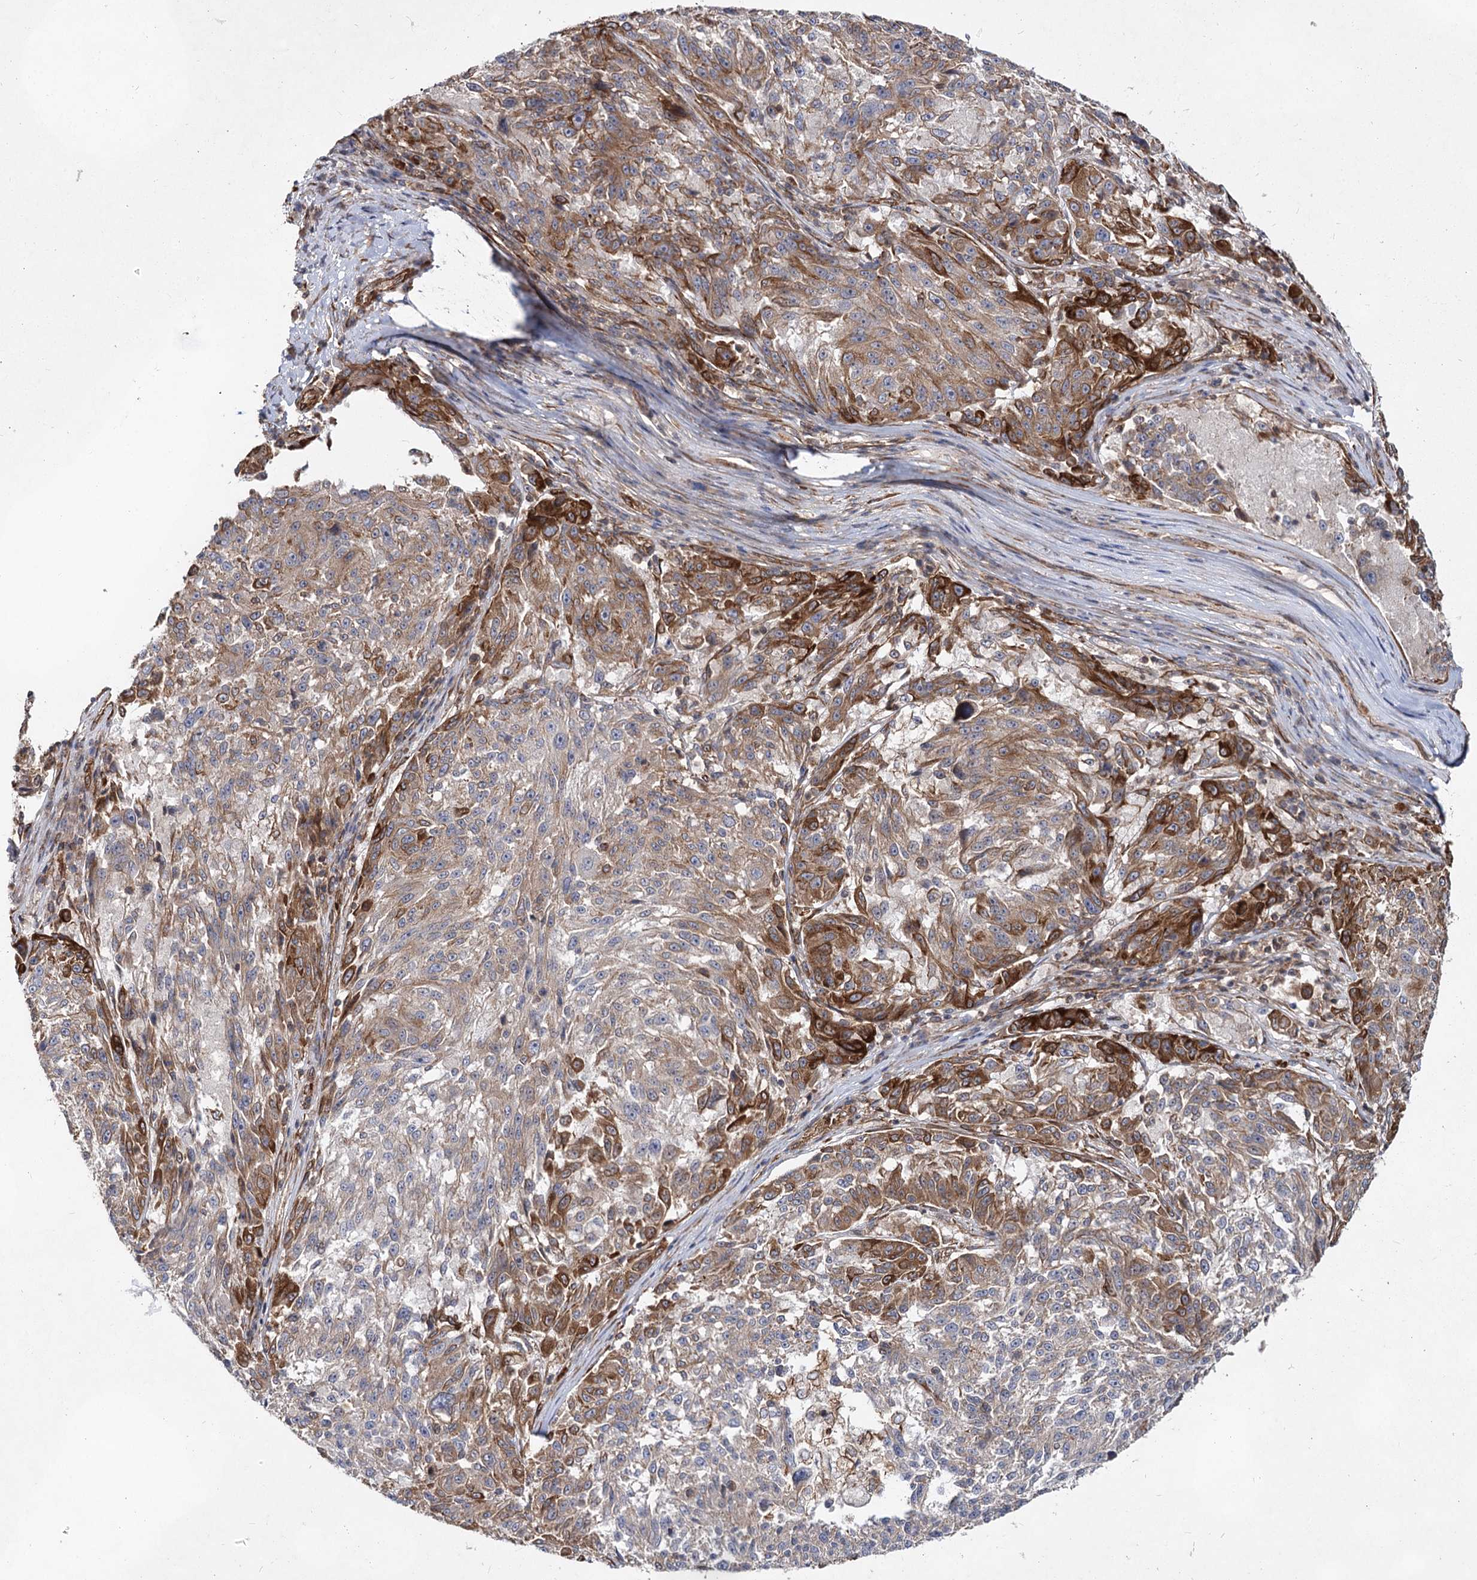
{"staining": {"intensity": "strong", "quantity": "25%-75%", "location": "cytoplasmic/membranous"}, "tissue": "melanoma", "cell_type": "Tumor cells", "image_type": "cancer", "snomed": [{"axis": "morphology", "description": "Malignant melanoma, NOS"}, {"axis": "topography", "description": "Skin"}], "caption": "Tumor cells exhibit high levels of strong cytoplasmic/membranous positivity in approximately 25%-75% of cells in human melanoma.", "gene": "IQSEC1", "patient": {"sex": "male", "age": 53}}